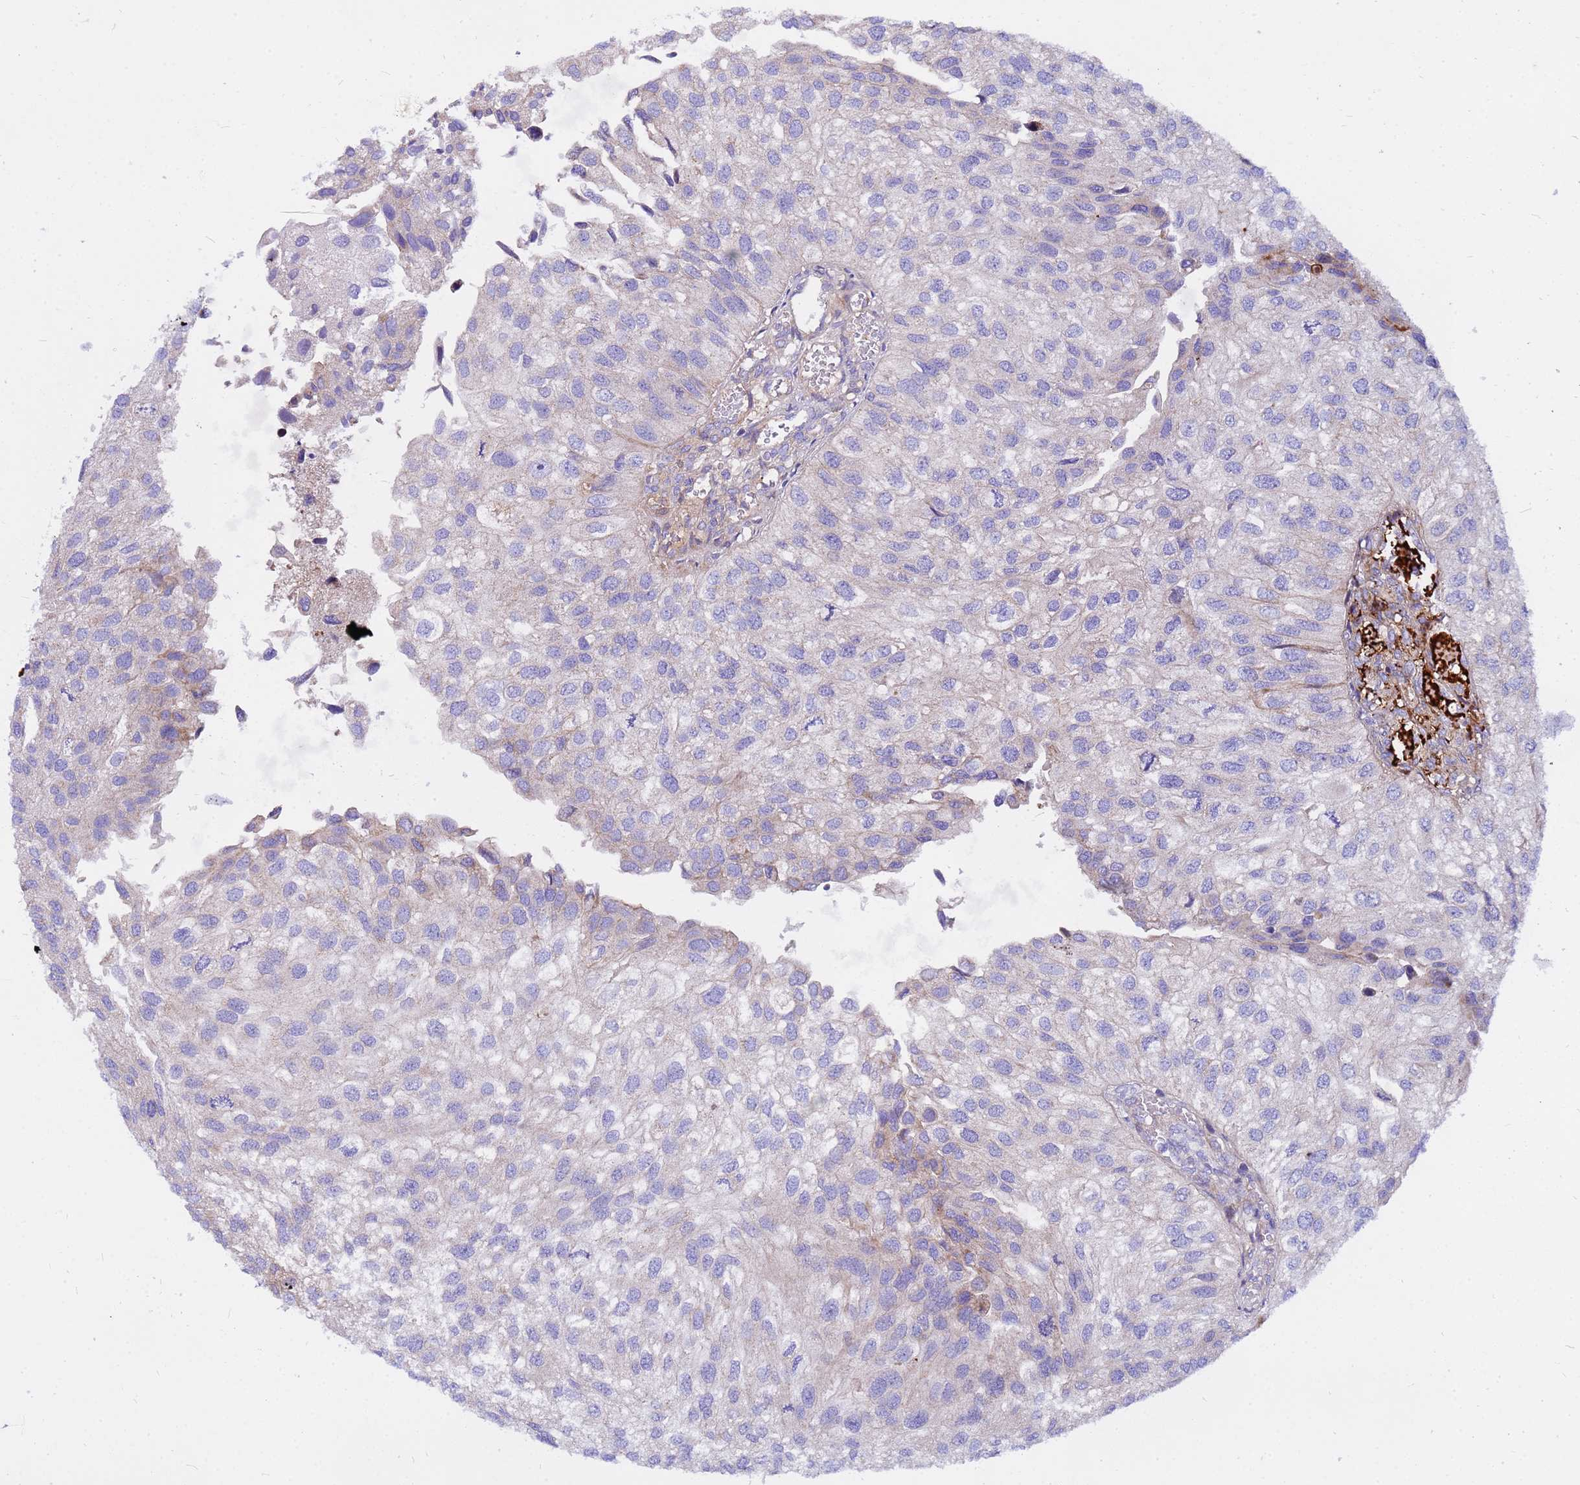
{"staining": {"intensity": "negative", "quantity": "none", "location": "none"}, "tissue": "urothelial cancer", "cell_type": "Tumor cells", "image_type": "cancer", "snomed": [{"axis": "morphology", "description": "Urothelial carcinoma, Low grade"}, {"axis": "topography", "description": "Urinary bladder"}], "caption": "Urothelial carcinoma (low-grade) stained for a protein using immunohistochemistry reveals no staining tumor cells.", "gene": "CRHBP", "patient": {"sex": "female", "age": 89}}